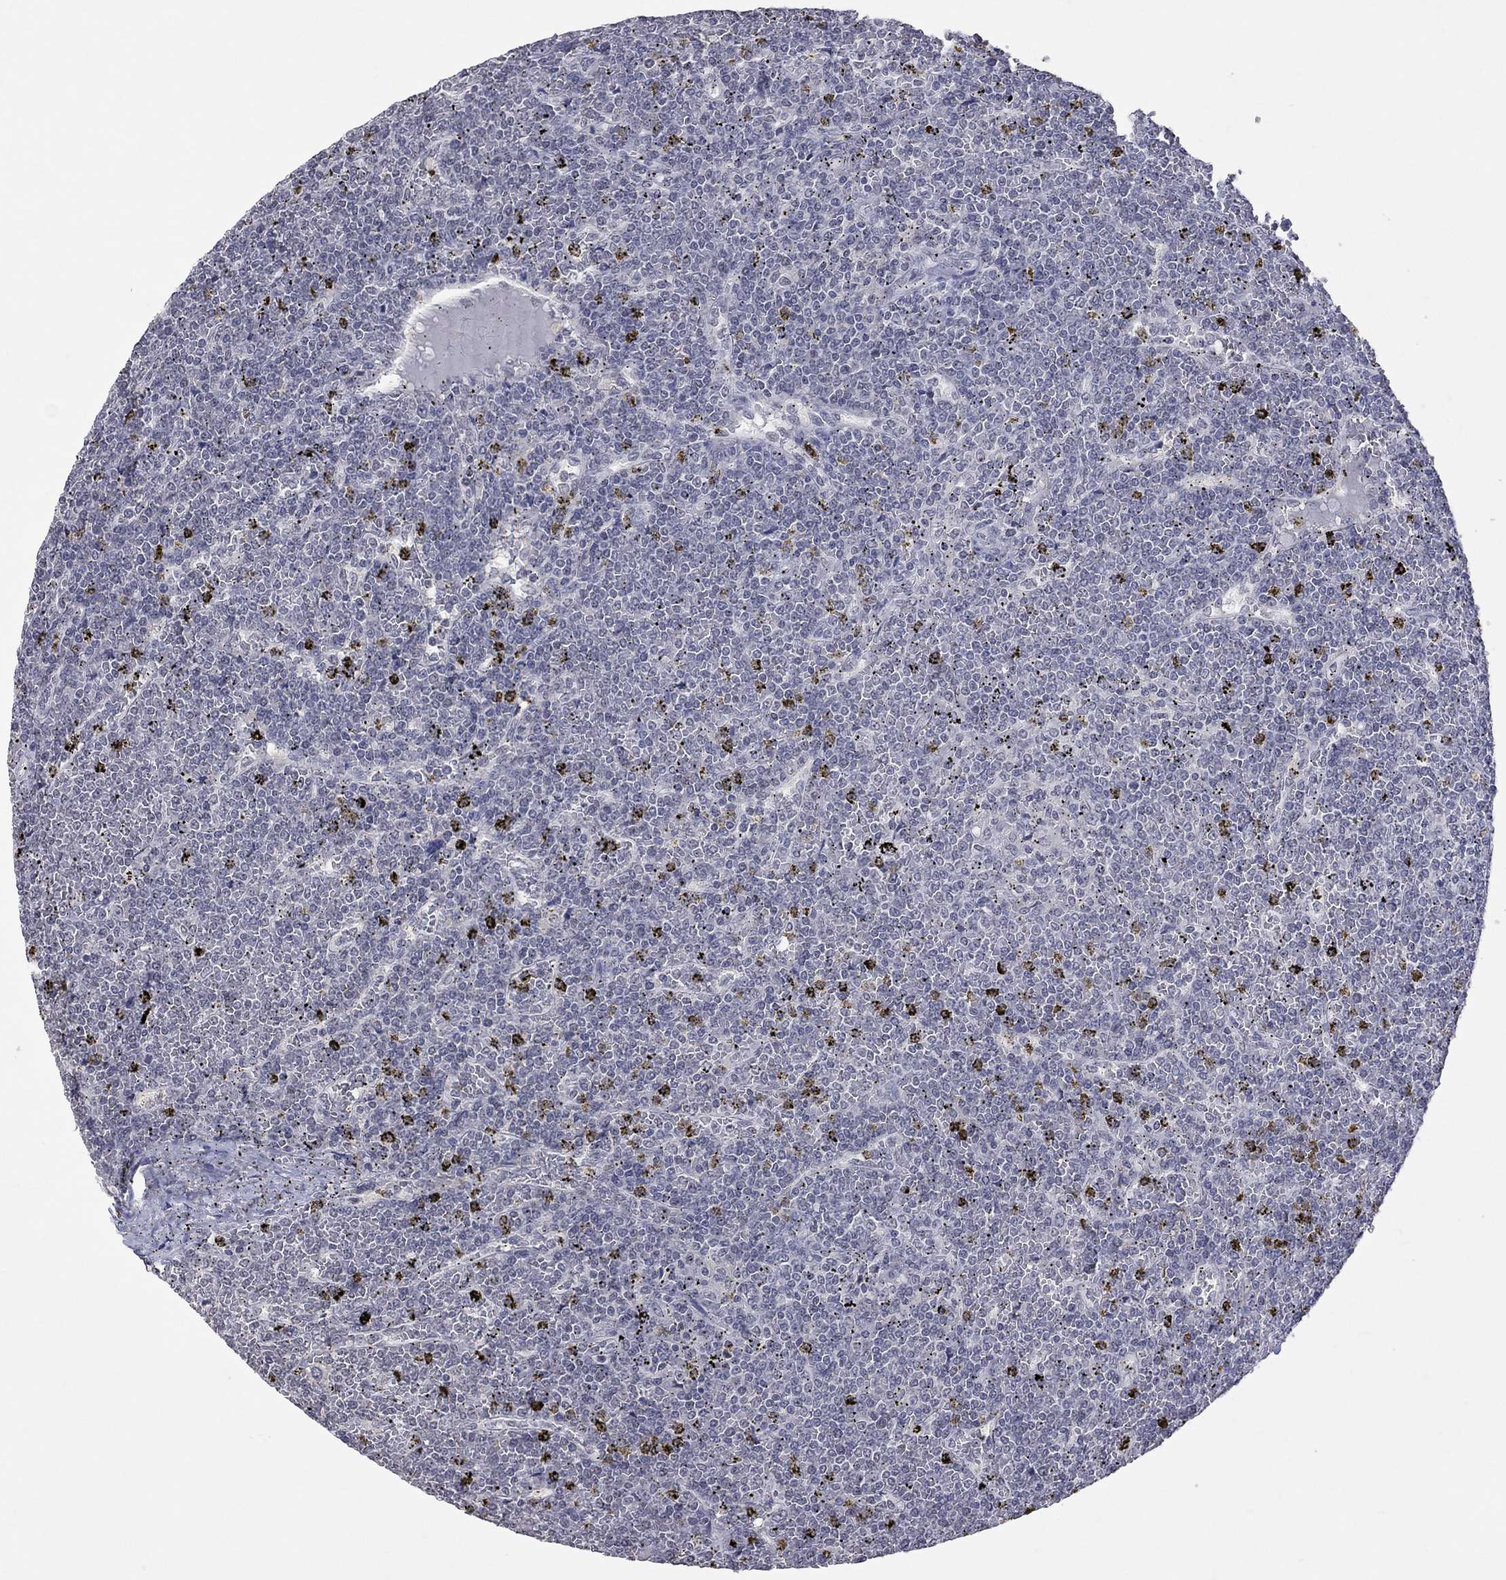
{"staining": {"intensity": "negative", "quantity": "none", "location": "none"}, "tissue": "lymphoma", "cell_type": "Tumor cells", "image_type": "cancer", "snomed": [{"axis": "morphology", "description": "Malignant lymphoma, non-Hodgkin's type, Low grade"}, {"axis": "topography", "description": "Spleen"}], "caption": "High power microscopy photomicrograph of an IHC histopathology image of lymphoma, revealing no significant staining in tumor cells.", "gene": "TMEM143", "patient": {"sex": "female", "age": 19}}